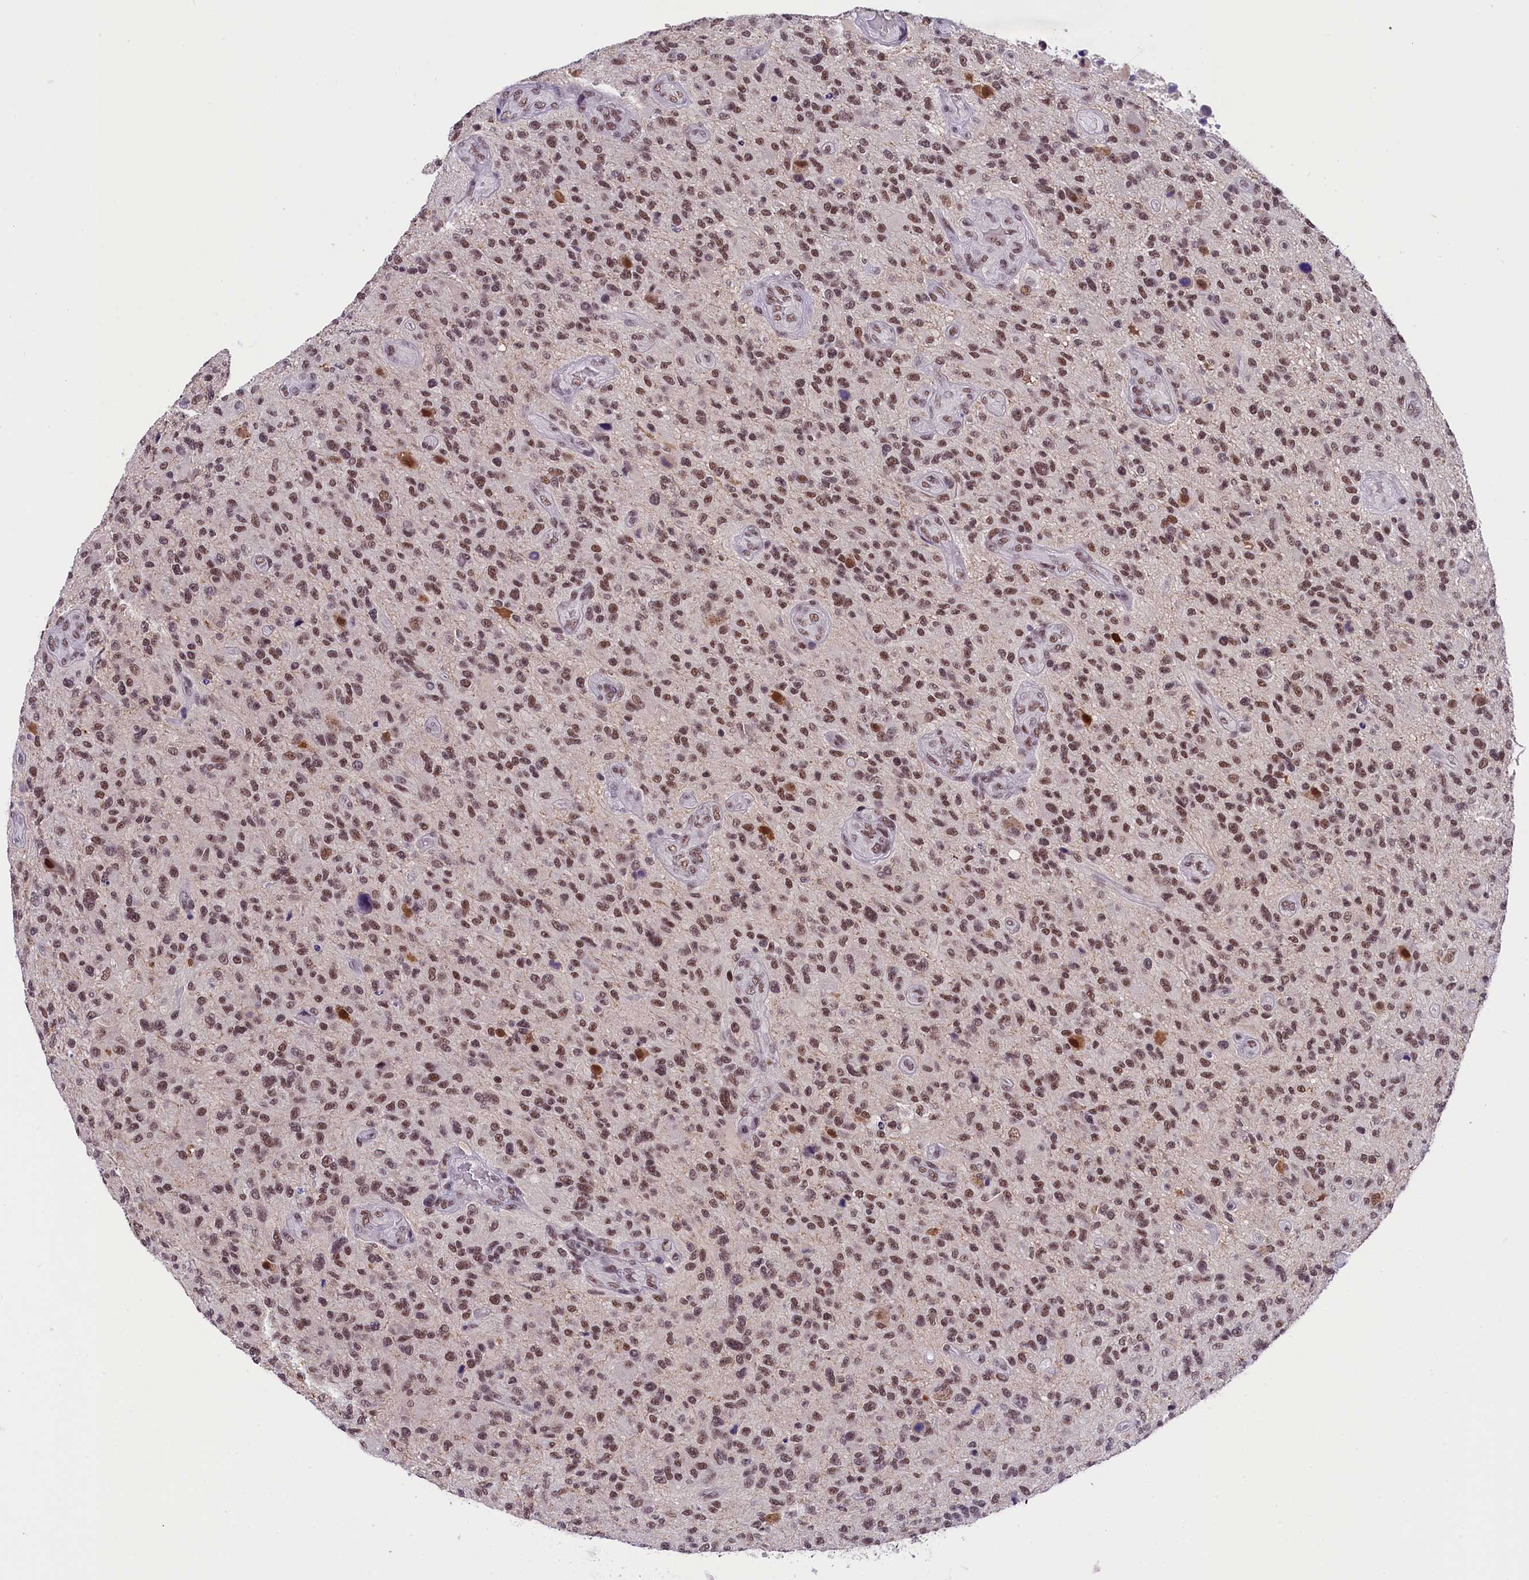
{"staining": {"intensity": "moderate", "quantity": ">75%", "location": "nuclear"}, "tissue": "glioma", "cell_type": "Tumor cells", "image_type": "cancer", "snomed": [{"axis": "morphology", "description": "Glioma, malignant, High grade"}, {"axis": "topography", "description": "Brain"}], "caption": "Brown immunohistochemical staining in glioma exhibits moderate nuclear staining in approximately >75% of tumor cells.", "gene": "ZC3H4", "patient": {"sex": "male", "age": 47}}